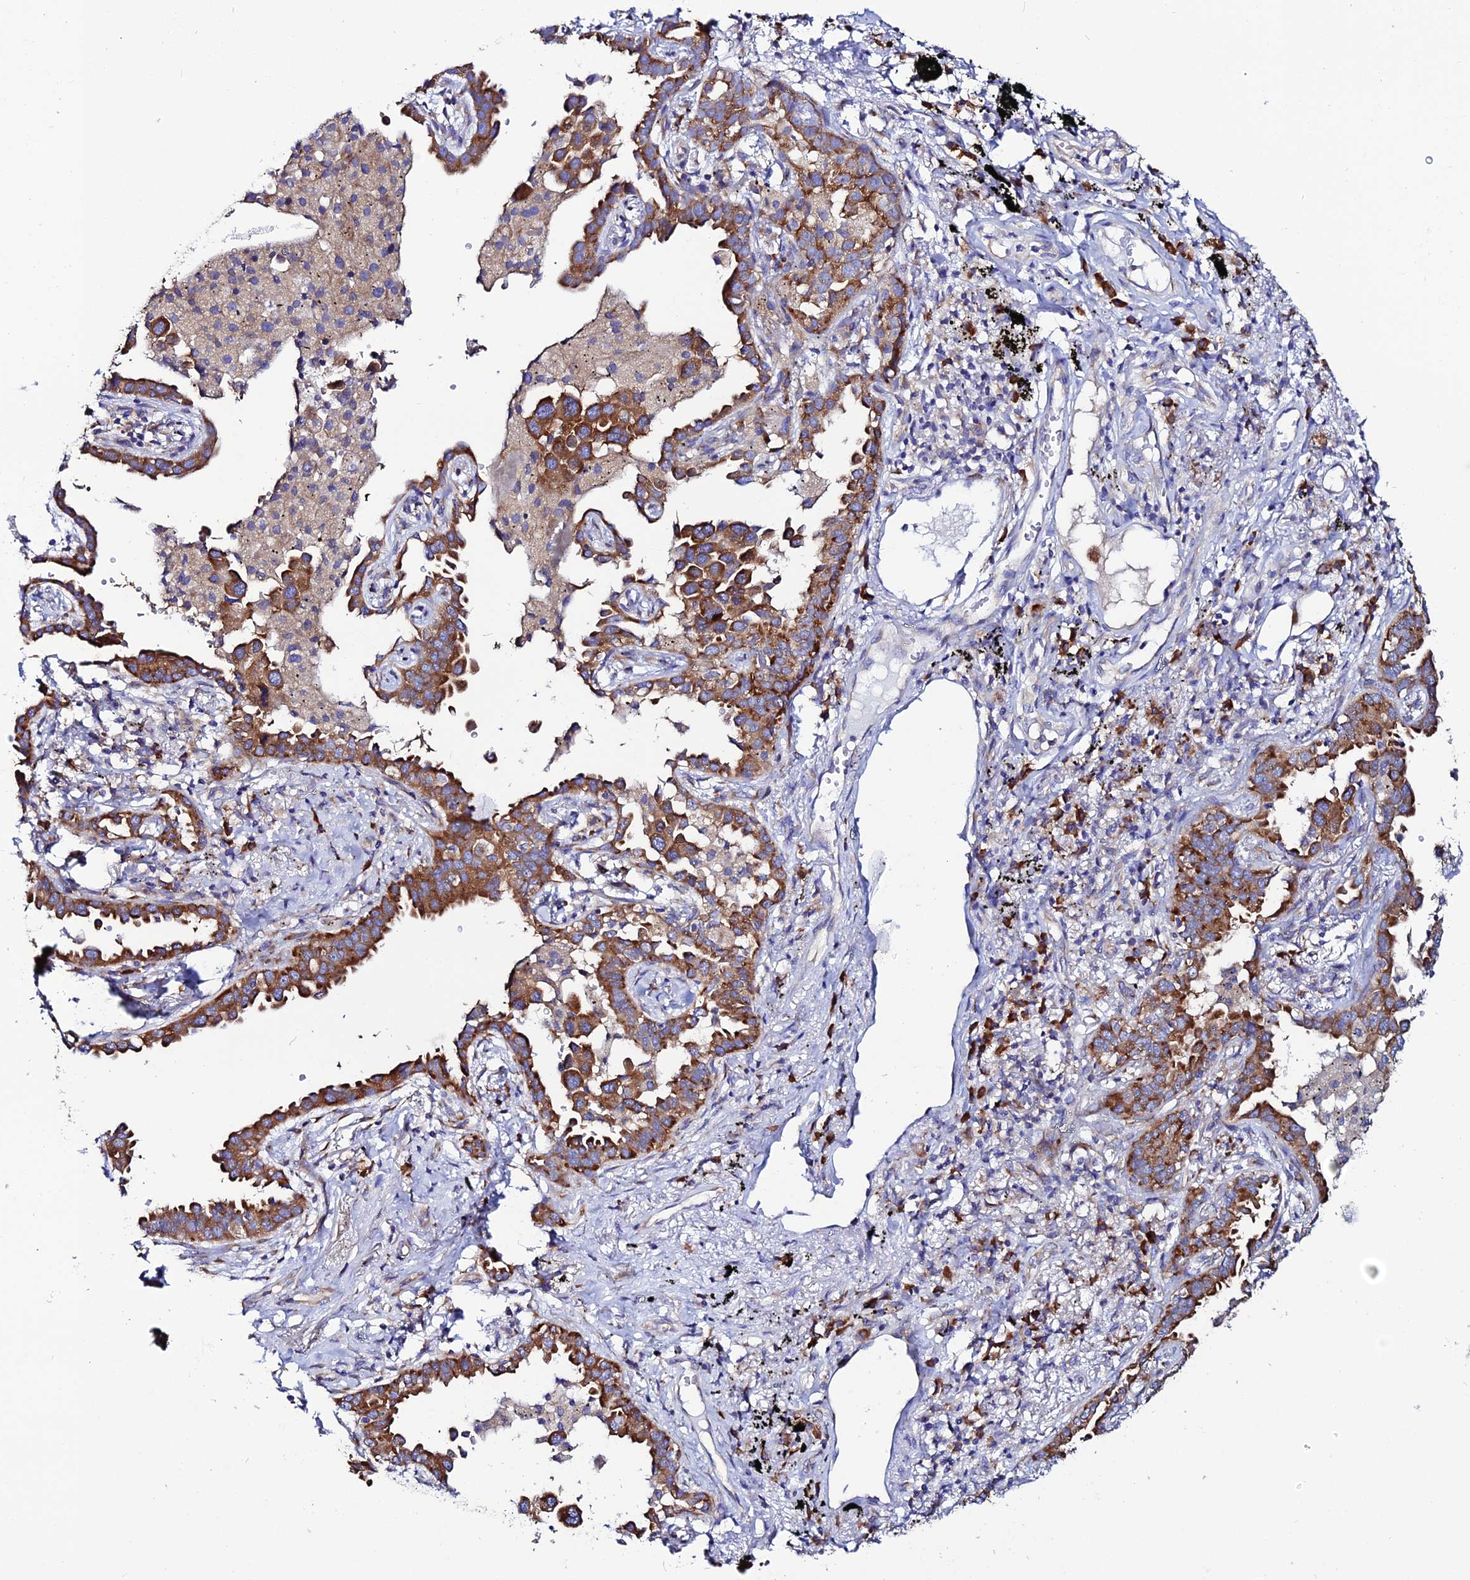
{"staining": {"intensity": "strong", "quantity": ">75%", "location": "cytoplasmic/membranous"}, "tissue": "lung cancer", "cell_type": "Tumor cells", "image_type": "cancer", "snomed": [{"axis": "morphology", "description": "Adenocarcinoma, NOS"}, {"axis": "topography", "description": "Lung"}], "caption": "Human lung cancer stained for a protein (brown) reveals strong cytoplasmic/membranous positive positivity in approximately >75% of tumor cells.", "gene": "EEF1G", "patient": {"sex": "male", "age": 67}}